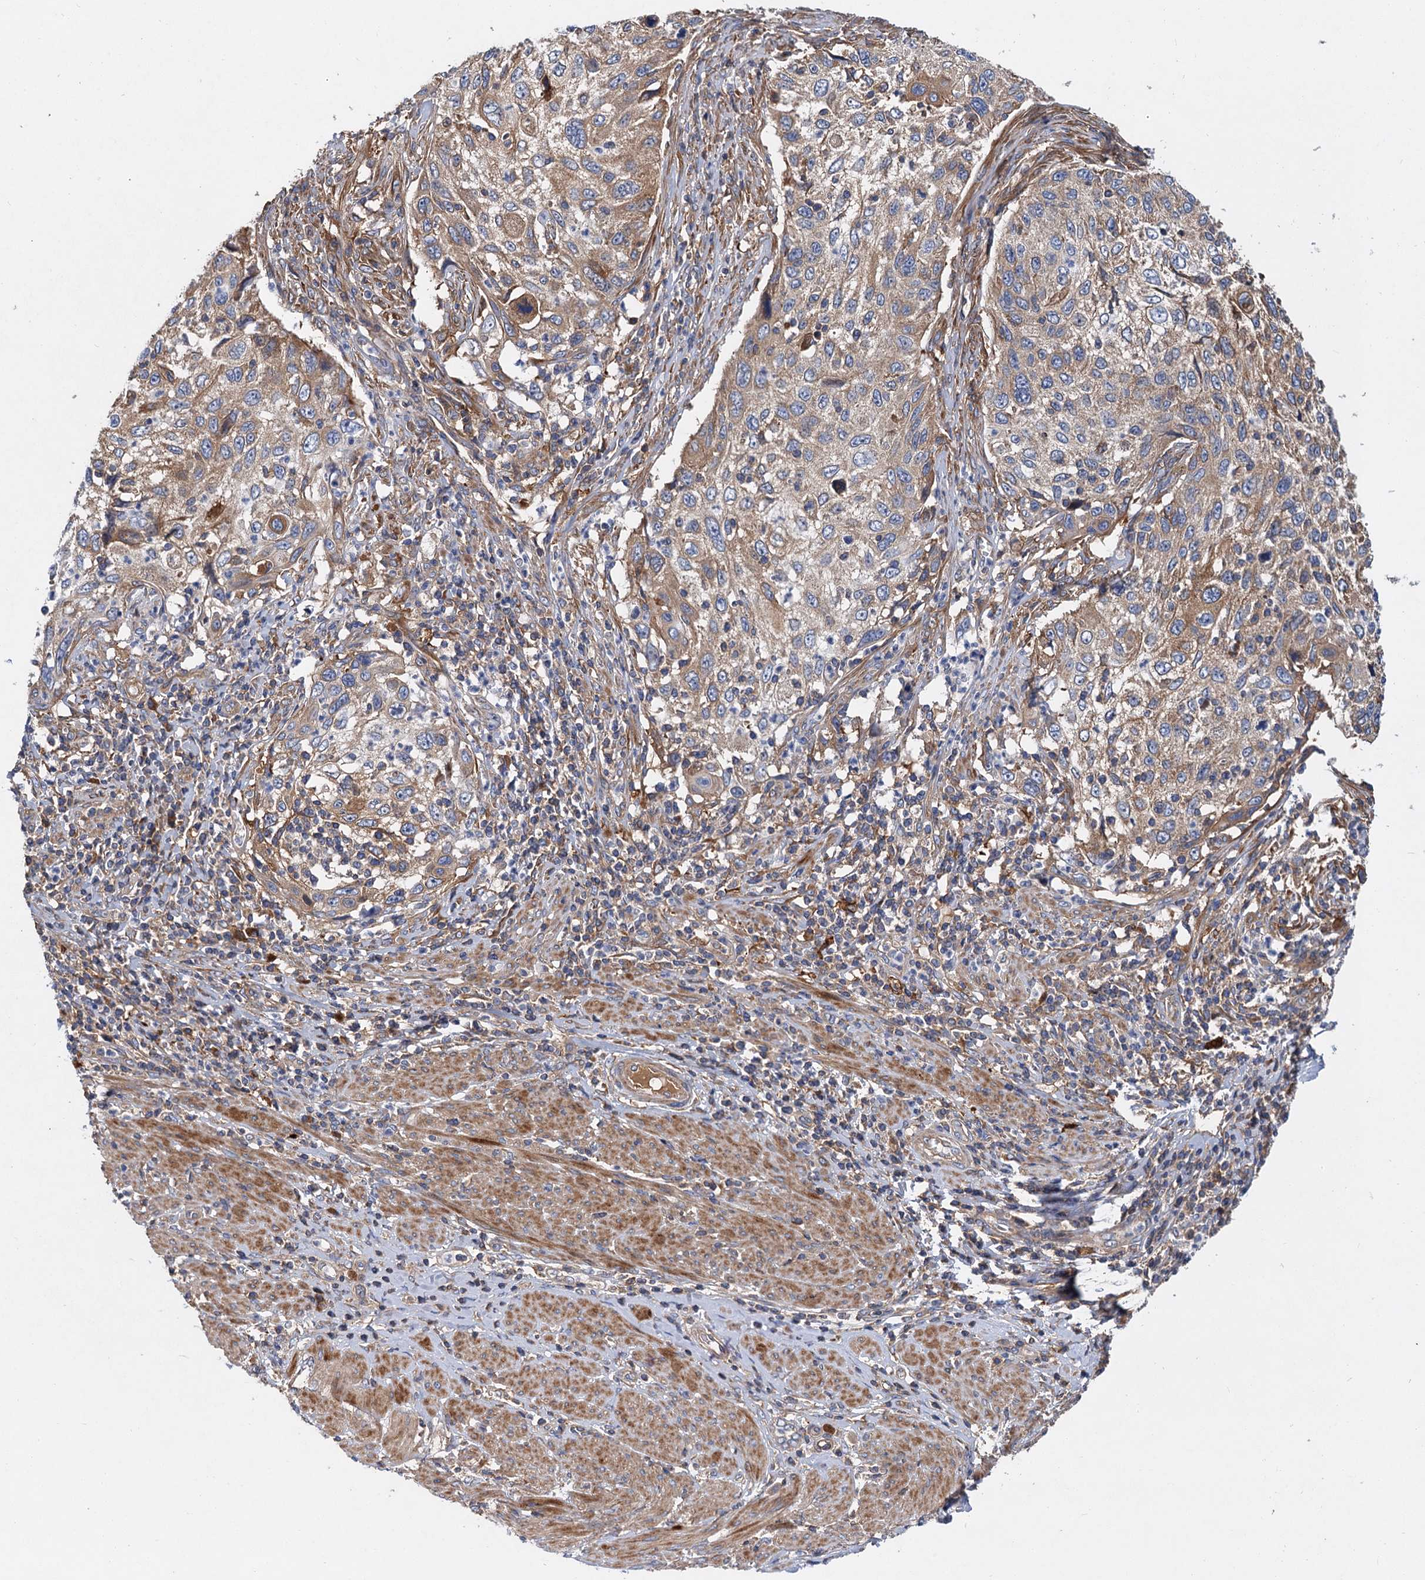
{"staining": {"intensity": "moderate", "quantity": ">75%", "location": "cytoplasmic/membranous"}, "tissue": "cervical cancer", "cell_type": "Tumor cells", "image_type": "cancer", "snomed": [{"axis": "morphology", "description": "Squamous cell carcinoma, NOS"}, {"axis": "topography", "description": "Cervix"}], "caption": "A micrograph of cervical cancer (squamous cell carcinoma) stained for a protein demonstrates moderate cytoplasmic/membranous brown staining in tumor cells. The protein is shown in brown color, while the nuclei are stained blue.", "gene": "ALKBH7", "patient": {"sex": "female", "age": 70}}